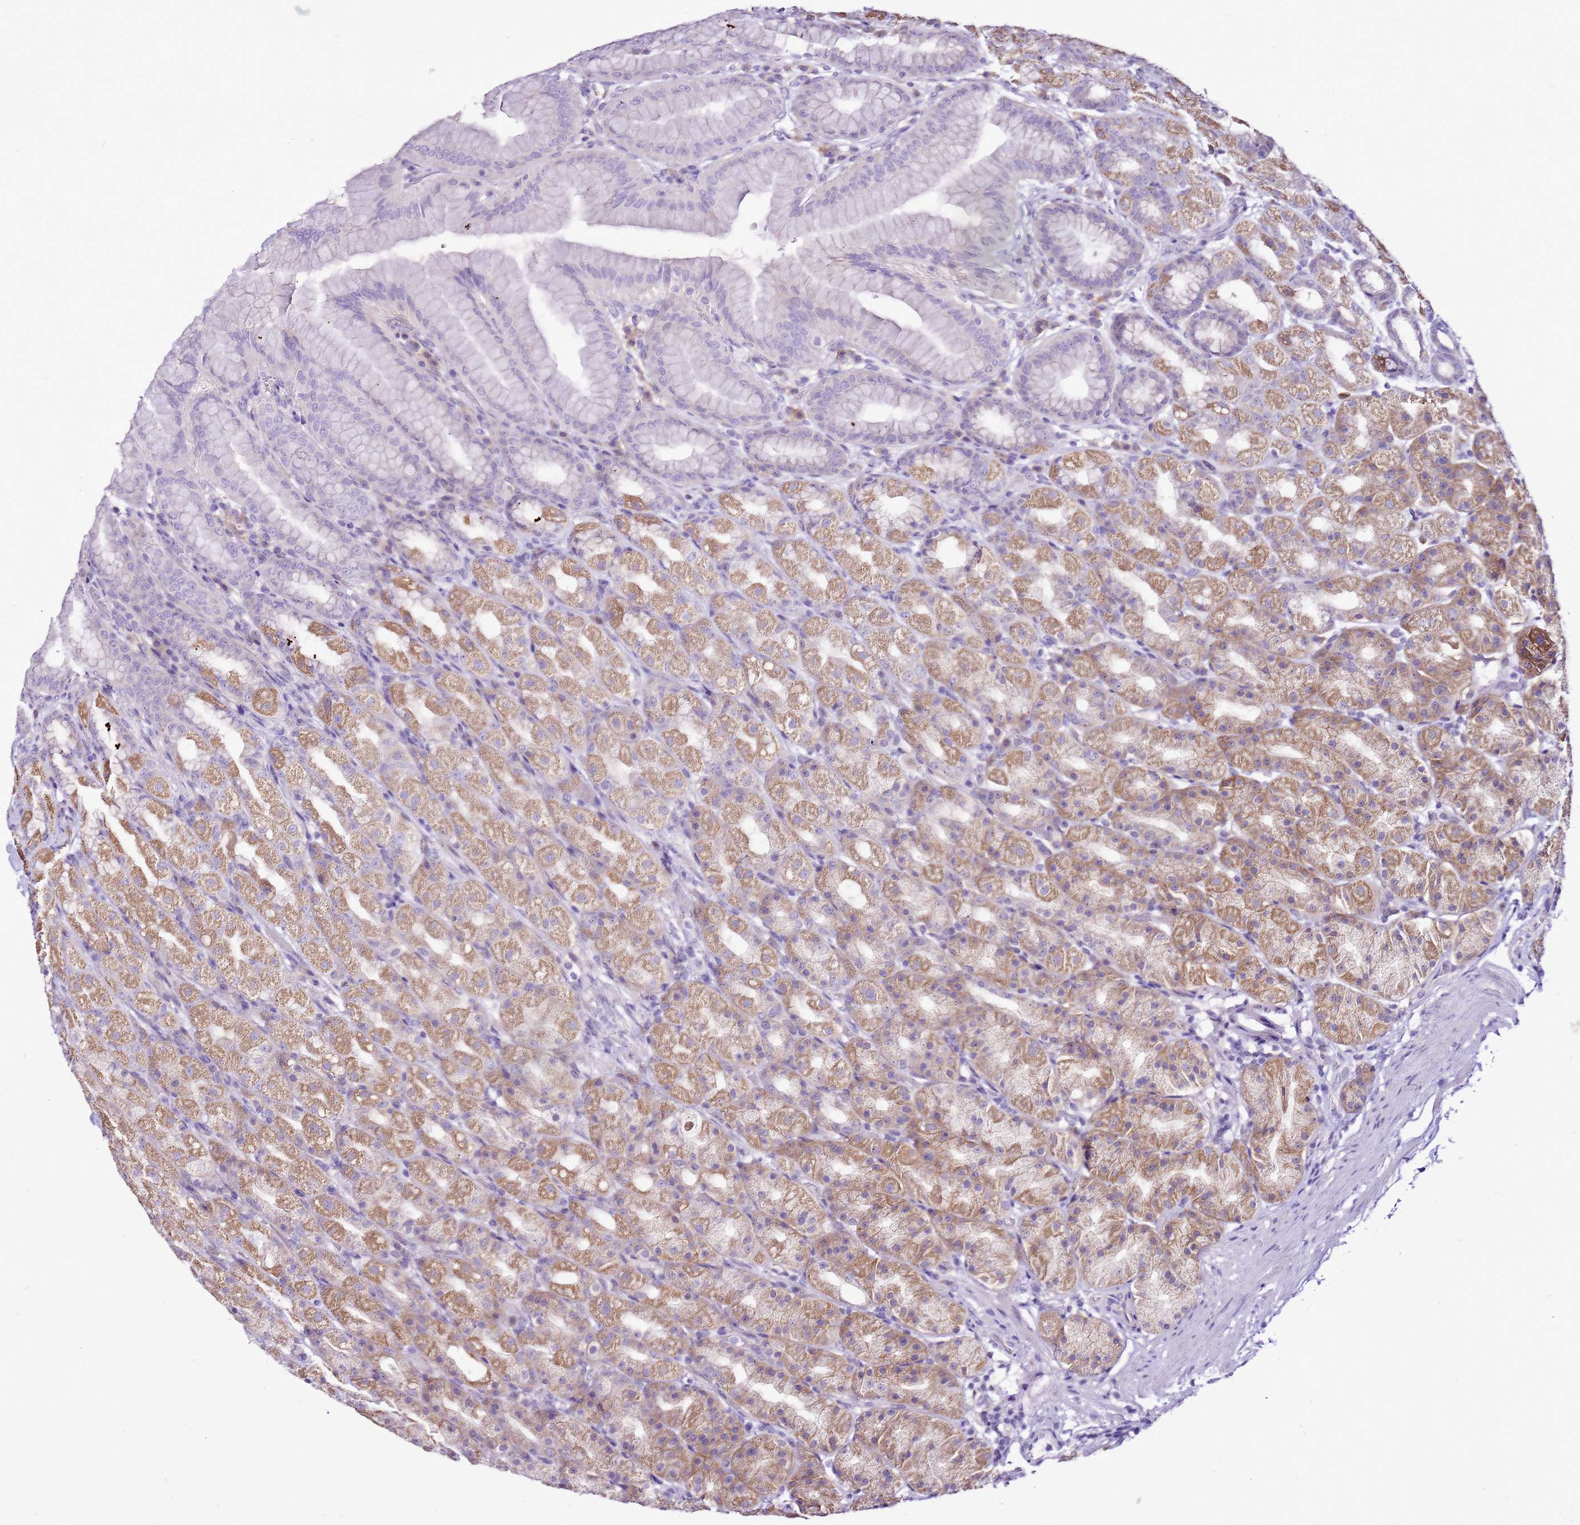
{"staining": {"intensity": "moderate", "quantity": "25%-75%", "location": "cytoplasmic/membranous"}, "tissue": "stomach", "cell_type": "Glandular cells", "image_type": "normal", "snomed": [{"axis": "morphology", "description": "Normal tissue, NOS"}, {"axis": "topography", "description": "Stomach, upper"}, {"axis": "topography", "description": "Stomach"}], "caption": "Immunohistochemical staining of unremarkable human stomach reveals moderate cytoplasmic/membranous protein positivity in about 25%-75% of glandular cells. Immunohistochemistry (ihc) stains the protein of interest in brown and the nuclei are stained blue.", "gene": "SLC38A5", "patient": {"sex": "male", "age": 68}}